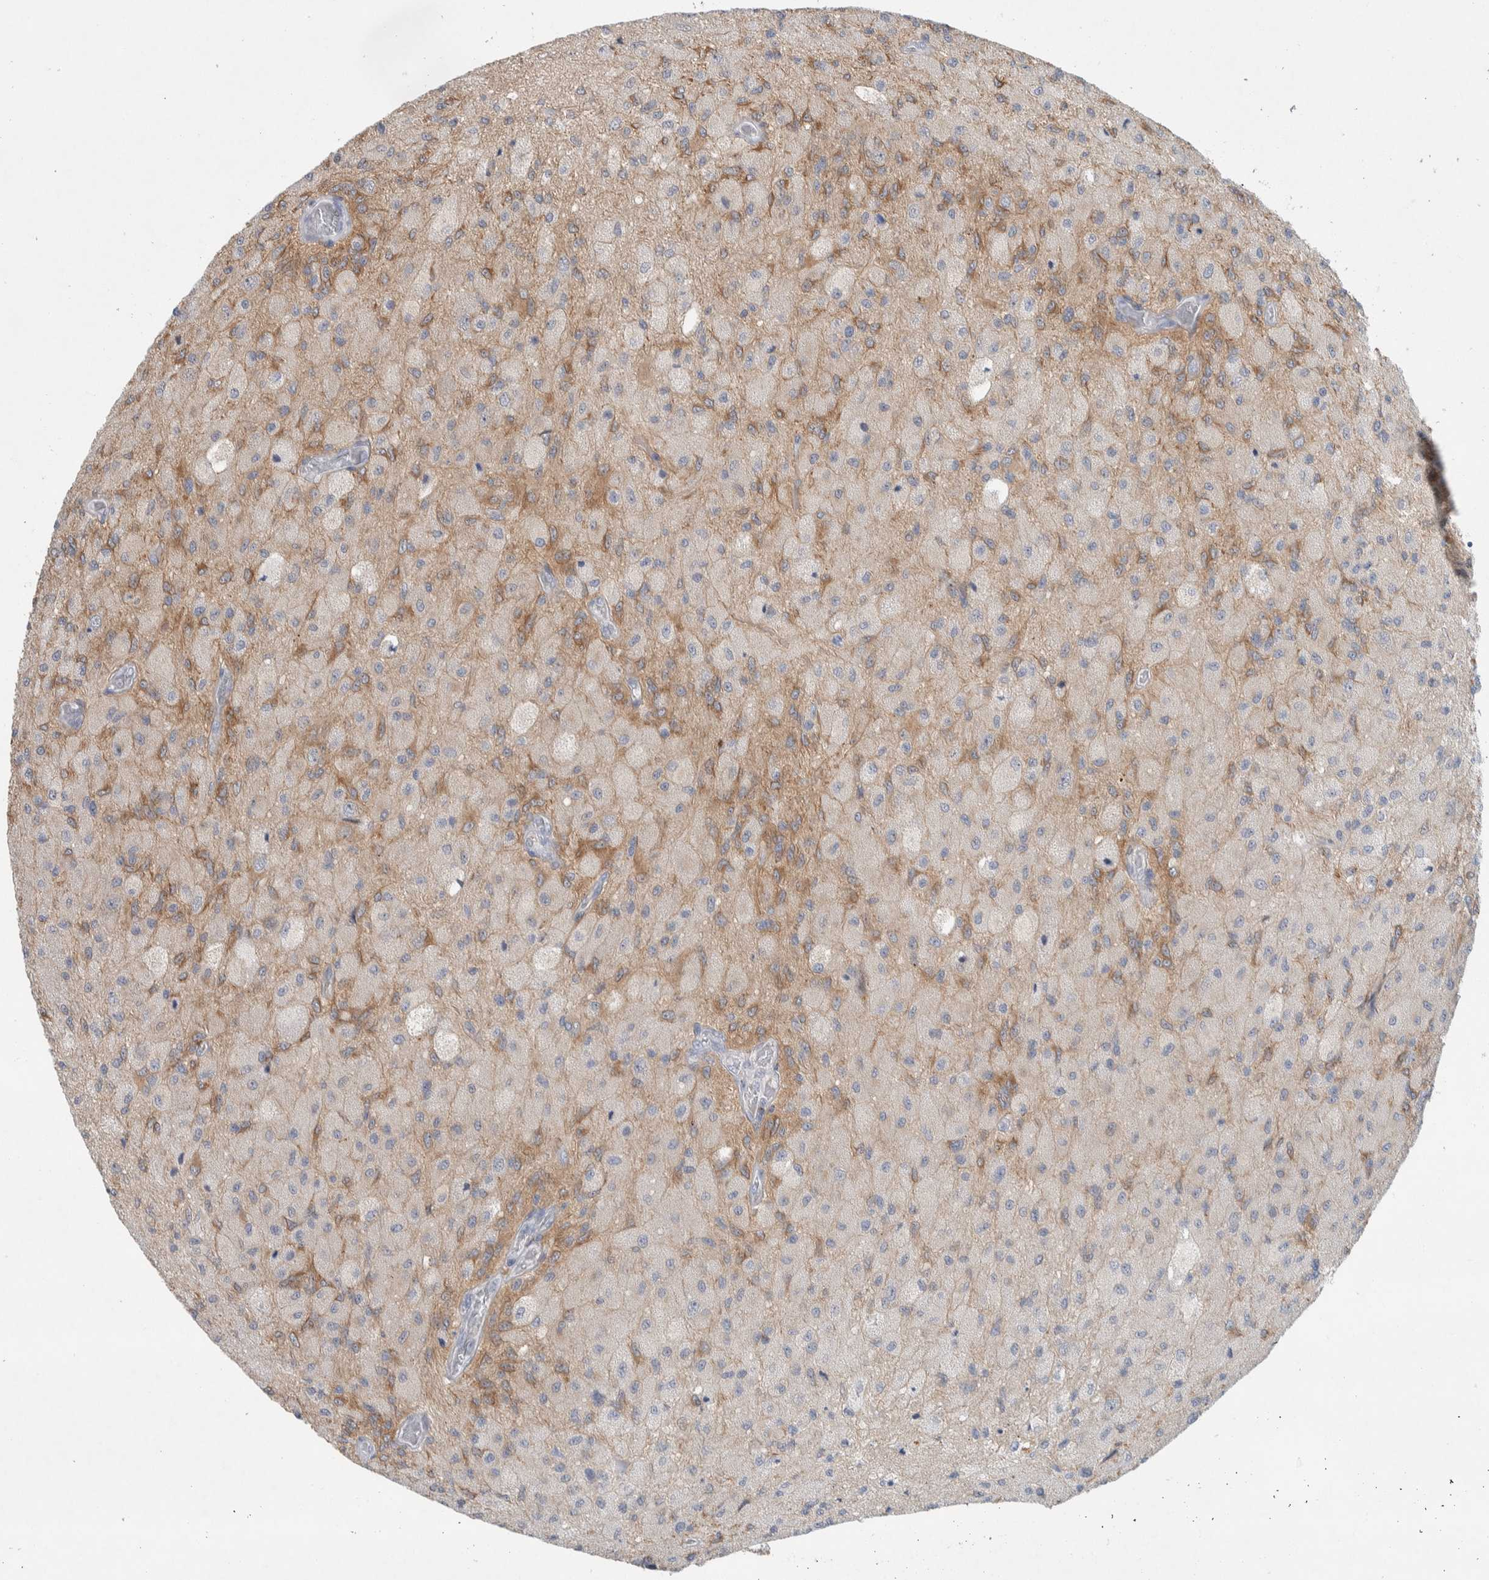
{"staining": {"intensity": "negative", "quantity": "none", "location": "none"}, "tissue": "glioma", "cell_type": "Tumor cells", "image_type": "cancer", "snomed": [{"axis": "morphology", "description": "Normal tissue, NOS"}, {"axis": "morphology", "description": "Glioma, malignant, High grade"}, {"axis": "topography", "description": "Cerebral cortex"}], "caption": "Histopathology image shows no significant protein expression in tumor cells of high-grade glioma (malignant).", "gene": "DEPTOR", "patient": {"sex": "male", "age": 77}}